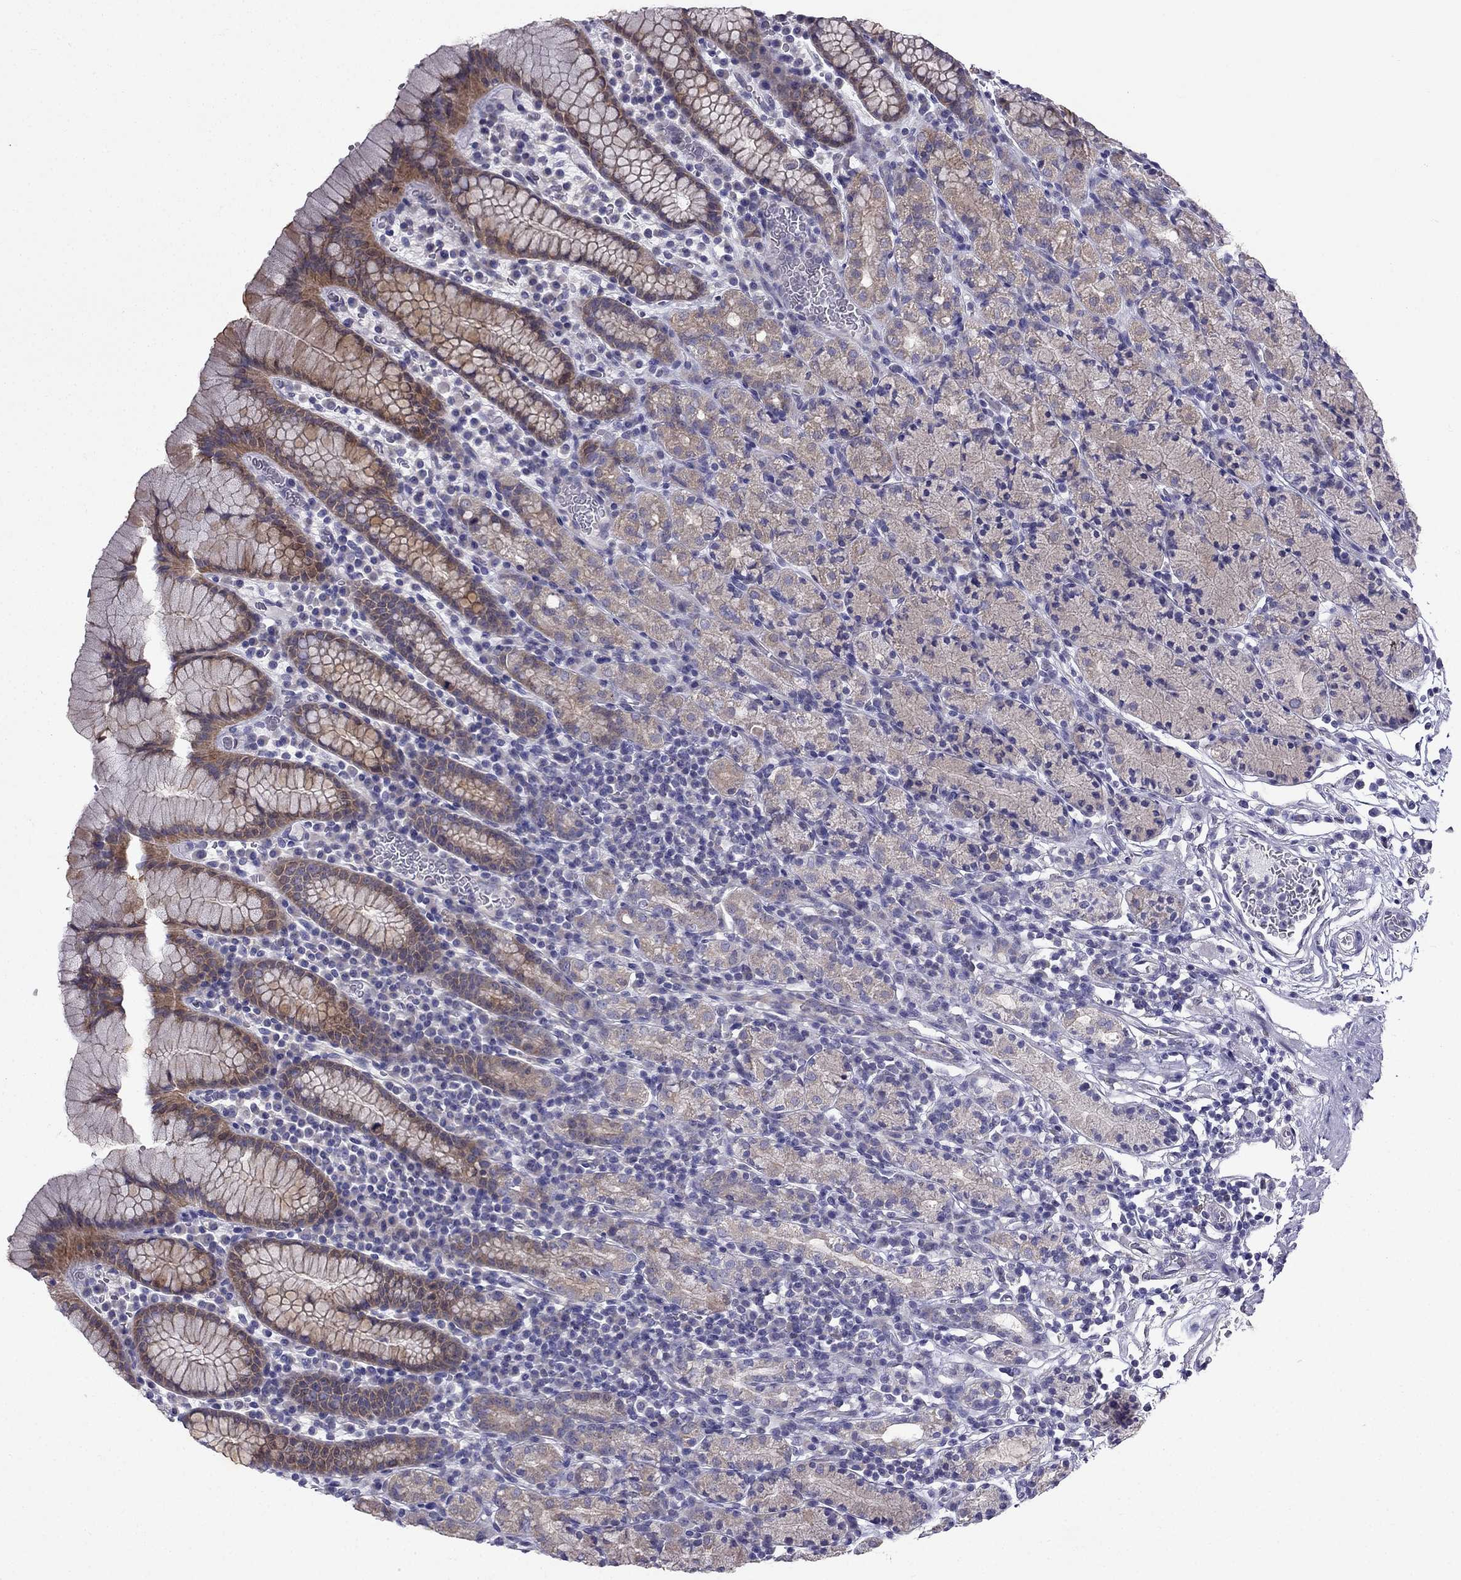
{"staining": {"intensity": "moderate", "quantity": "25%-75%", "location": "cytoplasmic/membranous"}, "tissue": "stomach", "cell_type": "Glandular cells", "image_type": "normal", "snomed": [{"axis": "morphology", "description": "Normal tissue, NOS"}, {"axis": "topography", "description": "Stomach, upper"}, {"axis": "topography", "description": "Stomach"}], "caption": "Unremarkable stomach demonstrates moderate cytoplasmic/membranous expression in approximately 25%-75% of glandular cells, visualized by immunohistochemistry.", "gene": "AS3MT", "patient": {"sex": "male", "age": 62}}